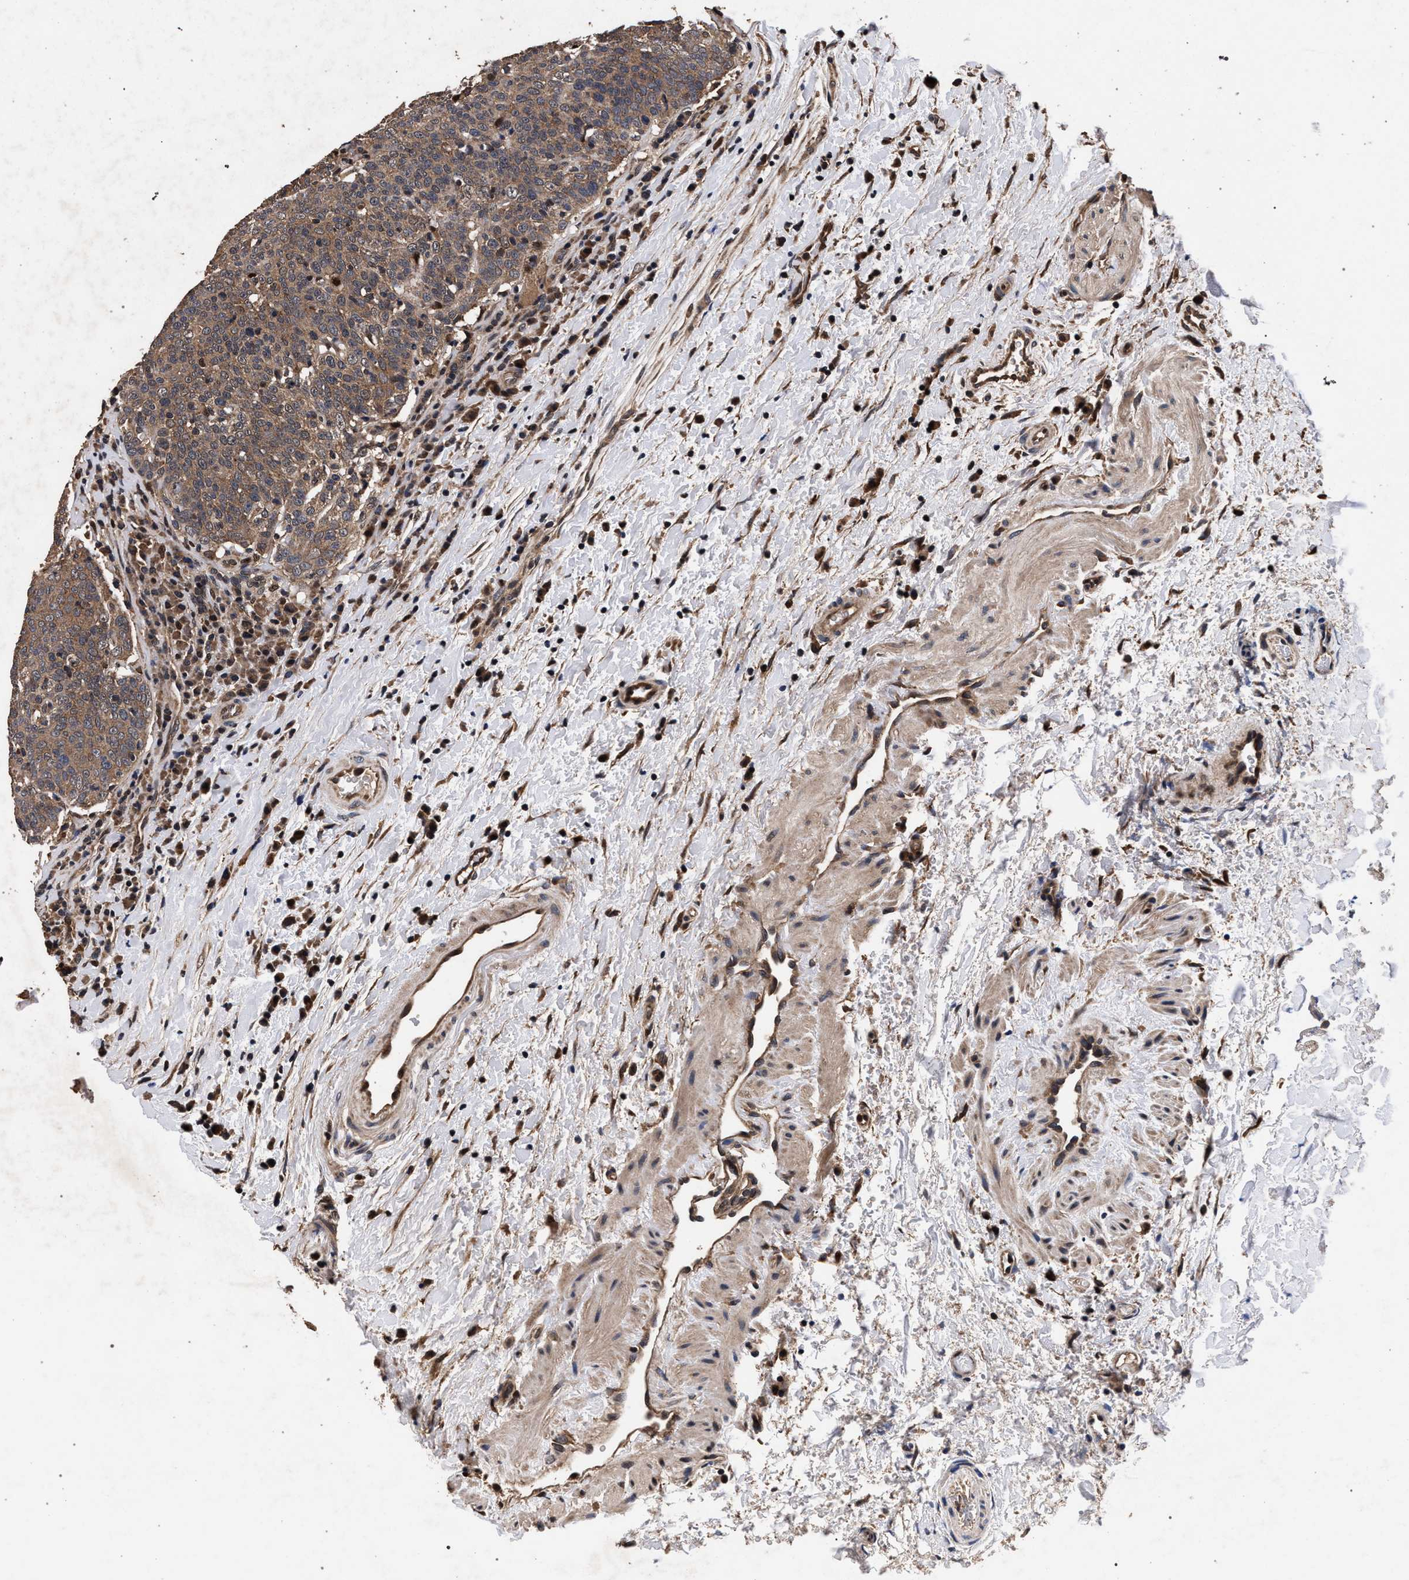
{"staining": {"intensity": "moderate", "quantity": ">75%", "location": "cytoplasmic/membranous"}, "tissue": "head and neck cancer", "cell_type": "Tumor cells", "image_type": "cancer", "snomed": [{"axis": "morphology", "description": "Squamous cell carcinoma, NOS"}, {"axis": "morphology", "description": "Squamous cell carcinoma, metastatic, NOS"}, {"axis": "topography", "description": "Lymph node"}, {"axis": "topography", "description": "Head-Neck"}], "caption": "Immunohistochemistry (IHC) staining of head and neck cancer (metastatic squamous cell carcinoma), which demonstrates medium levels of moderate cytoplasmic/membranous staining in about >75% of tumor cells indicating moderate cytoplasmic/membranous protein expression. The staining was performed using DAB (3,3'-diaminobenzidine) (brown) for protein detection and nuclei were counterstained in hematoxylin (blue).", "gene": "ACOX1", "patient": {"sex": "male", "age": 62}}